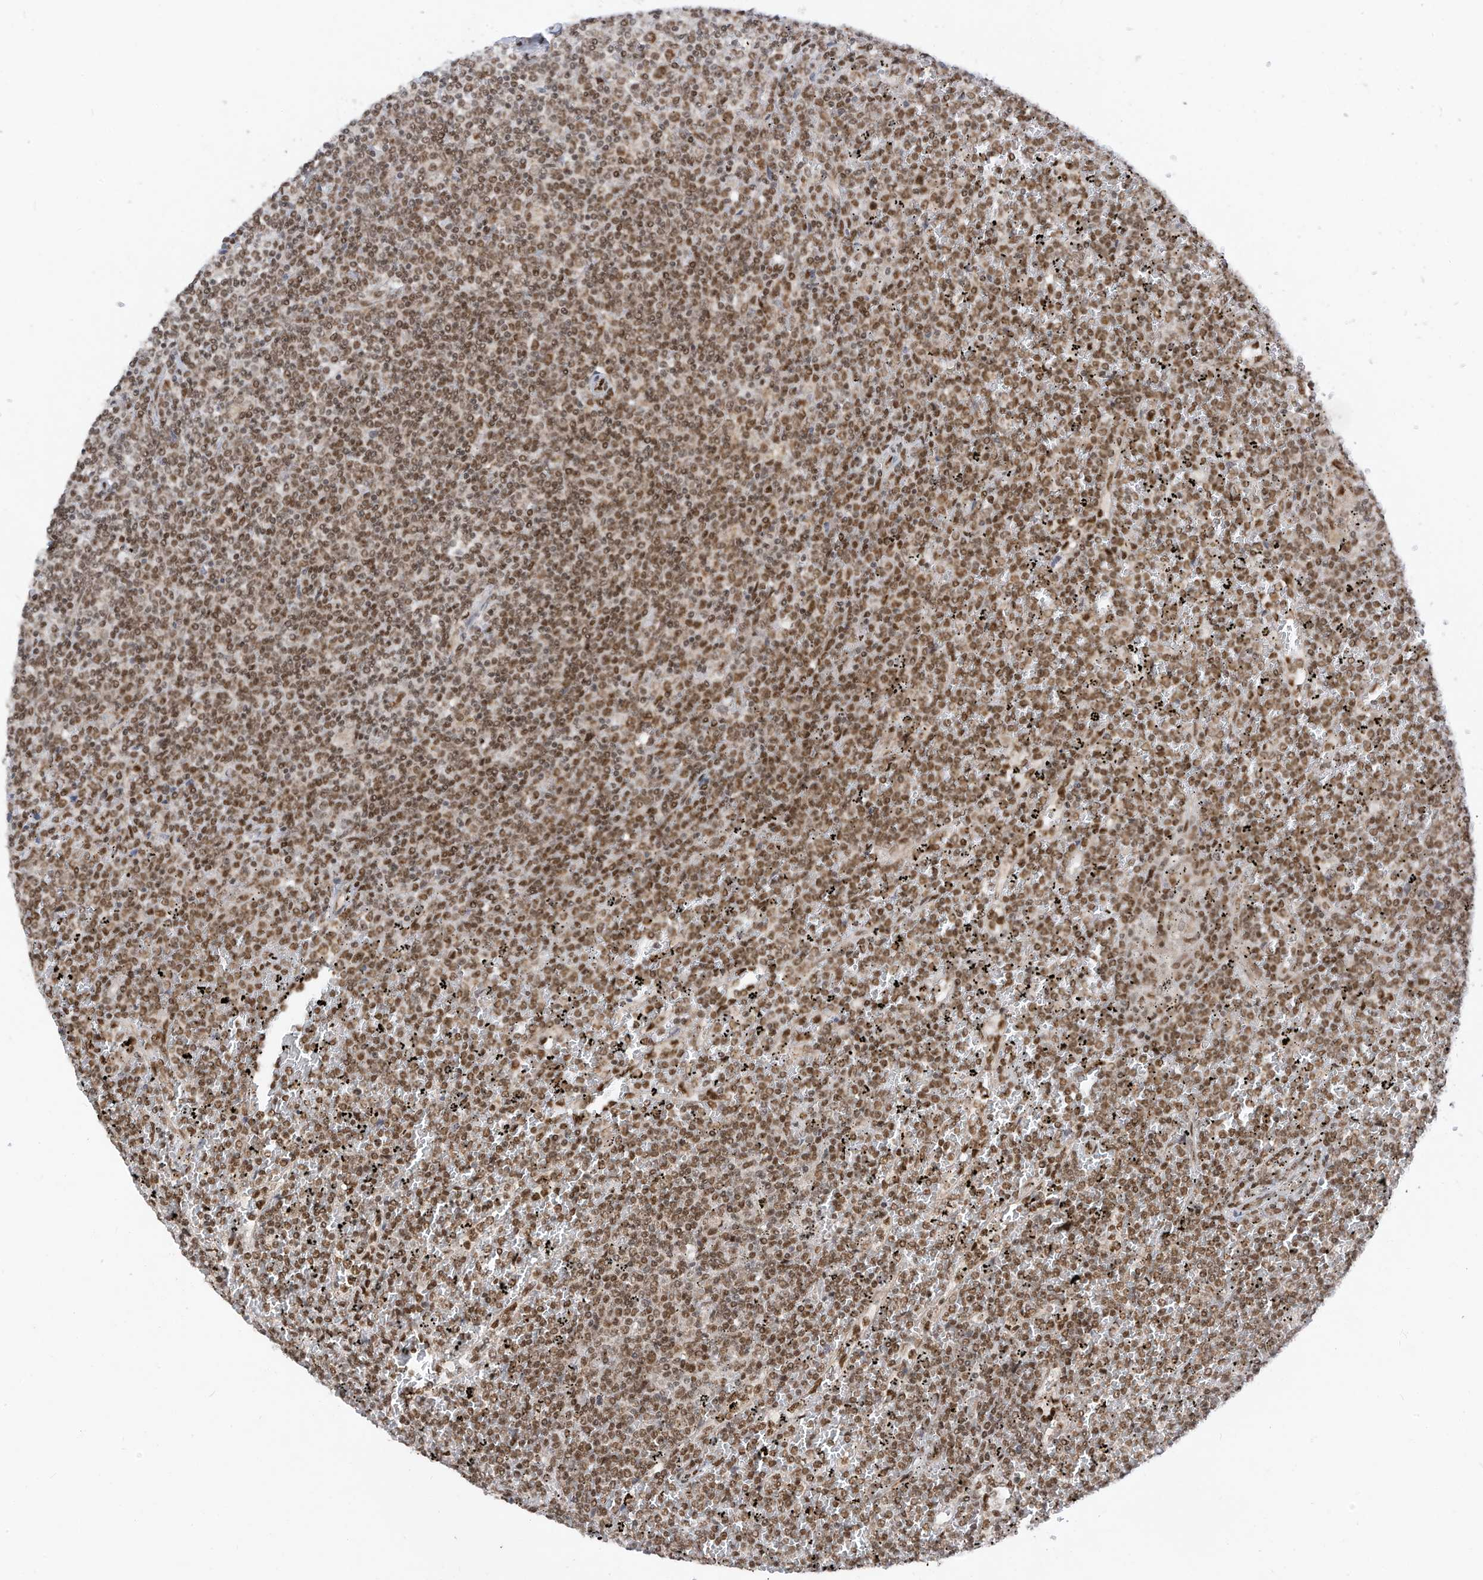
{"staining": {"intensity": "moderate", "quantity": ">75%", "location": "nuclear"}, "tissue": "lymphoma", "cell_type": "Tumor cells", "image_type": "cancer", "snomed": [{"axis": "morphology", "description": "Malignant lymphoma, non-Hodgkin's type, Low grade"}, {"axis": "topography", "description": "Spleen"}], "caption": "Malignant lymphoma, non-Hodgkin's type (low-grade) stained for a protein (brown) displays moderate nuclear positive expression in about >75% of tumor cells.", "gene": "AURKAIP1", "patient": {"sex": "female", "age": 19}}